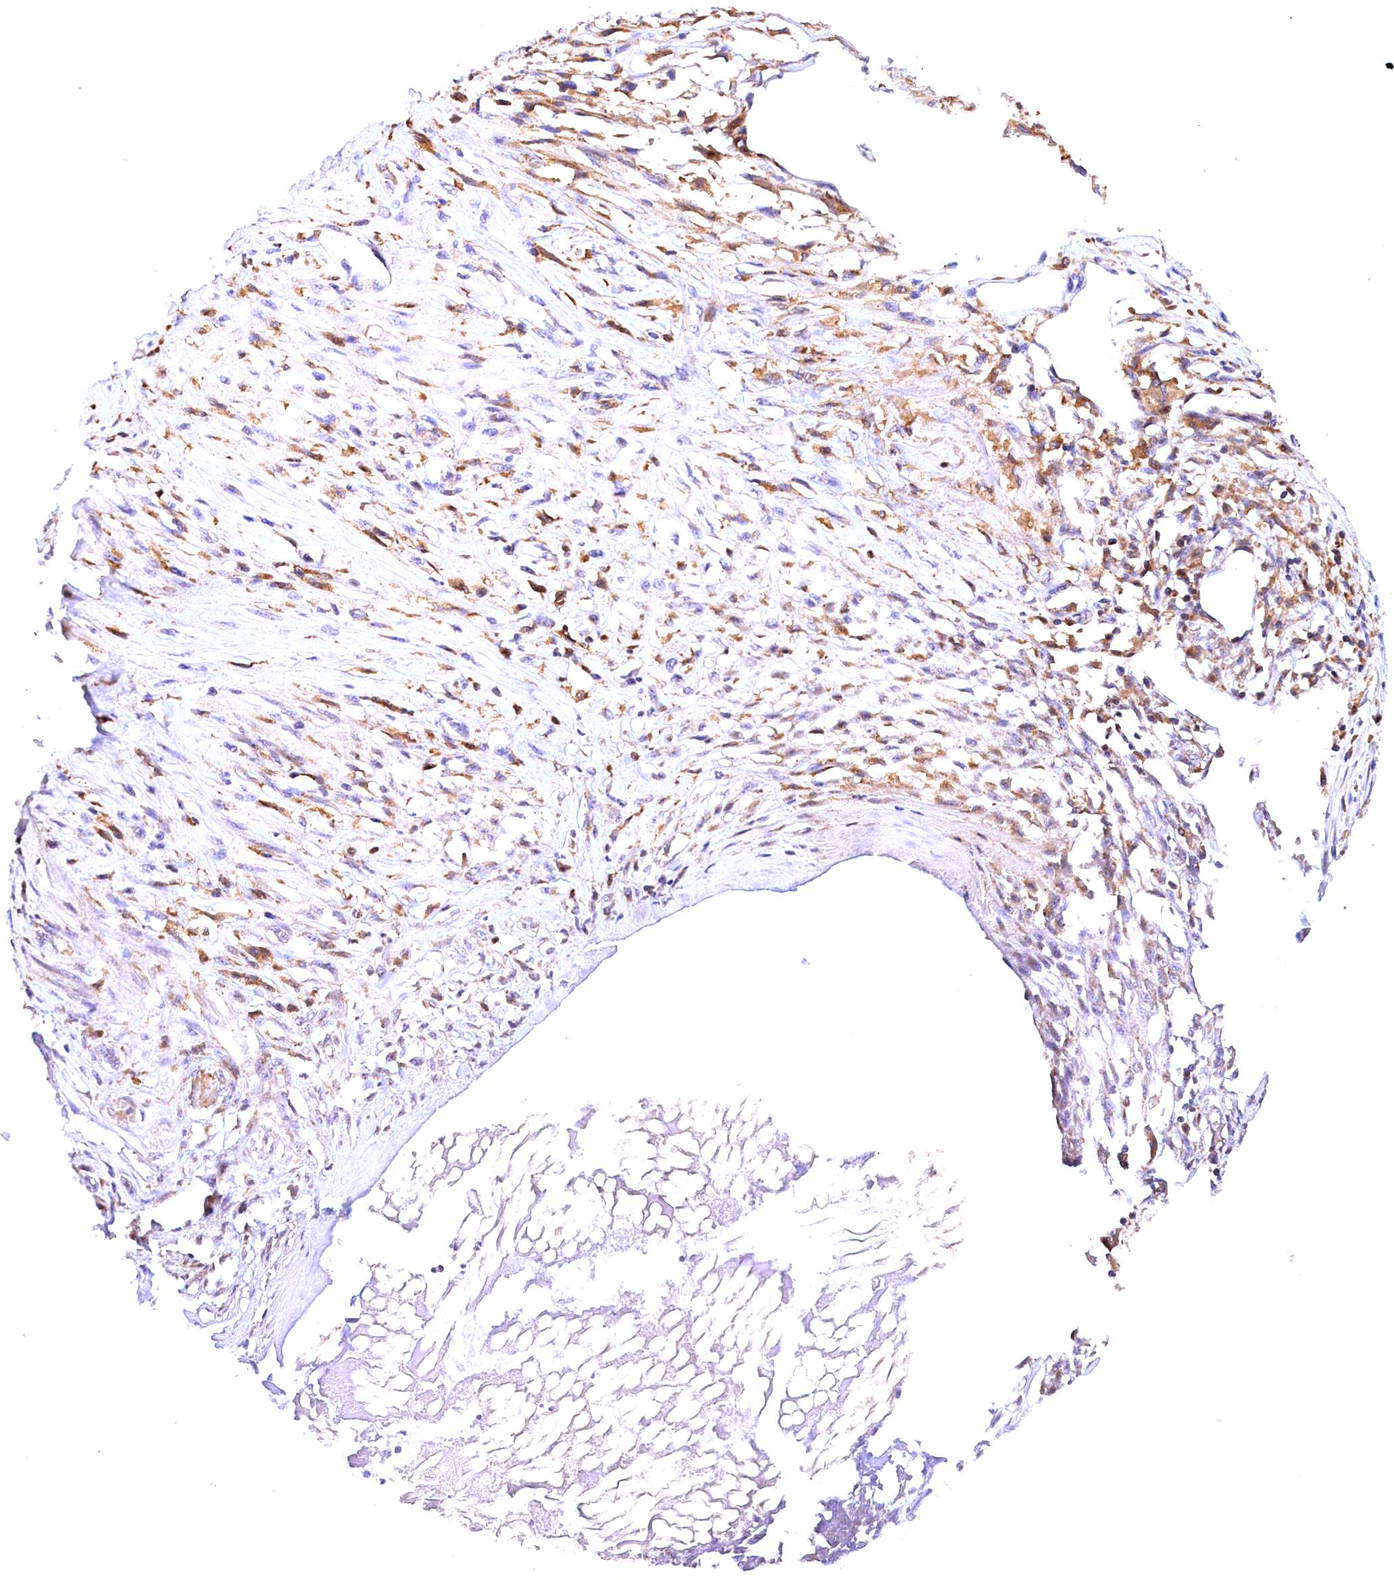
{"staining": {"intensity": "moderate", "quantity": "25%-75%", "location": "cytoplasmic/membranous"}, "tissue": "stomach cancer", "cell_type": "Tumor cells", "image_type": "cancer", "snomed": [{"axis": "morphology", "description": "Adenocarcinoma, NOS"}, {"axis": "morphology", "description": "Adenocarcinoma, High grade"}, {"axis": "topography", "description": "Stomach, upper"}, {"axis": "topography", "description": "Stomach, lower"}], "caption": "Immunohistochemical staining of human stomach cancer (high-grade adenocarcinoma) displays medium levels of moderate cytoplasmic/membranous expression in approximately 25%-75% of tumor cells.", "gene": "NAIP", "patient": {"sex": "female", "age": 65}}